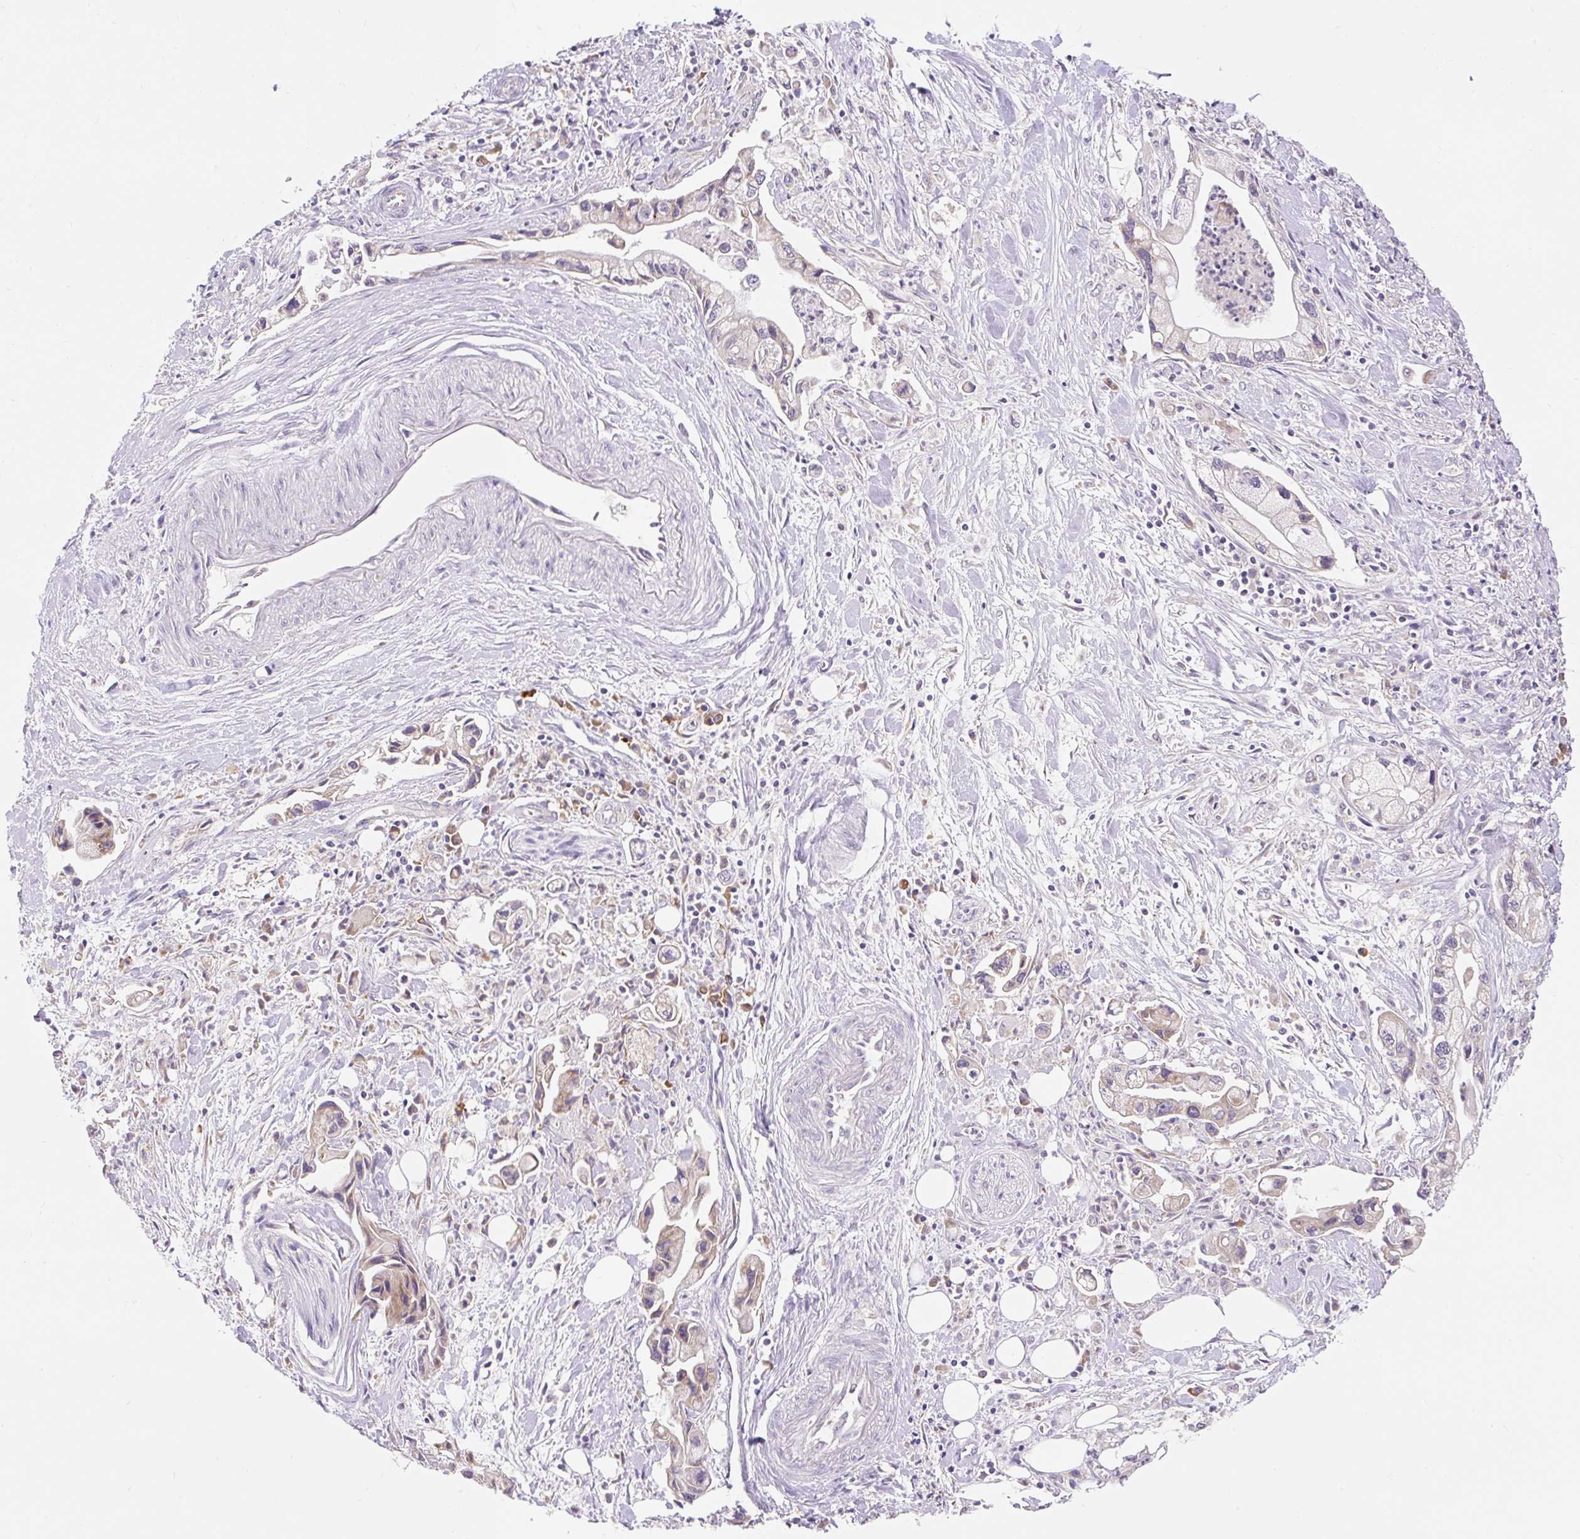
{"staining": {"intensity": "negative", "quantity": "none", "location": "none"}, "tissue": "pancreatic cancer", "cell_type": "Tumor cells", "image_type": "cancer", "snomed": [{"axis": "morphology", "description": "Adenocarcinoma, NOS"}, {"axis": "topography", "description": "Pancreas"}], "caption": "Tumor cells show no significant expression in pancreatic adenocarcinoma. Brightfield microscopy of immunohistochemistry stained with DAB (3,3'-diaminobenzidine) (brown) and hematoxylin (blue), captured at high magnification.", "gene": "SEC63", "patient": {"sex": "male", "age": 61}}